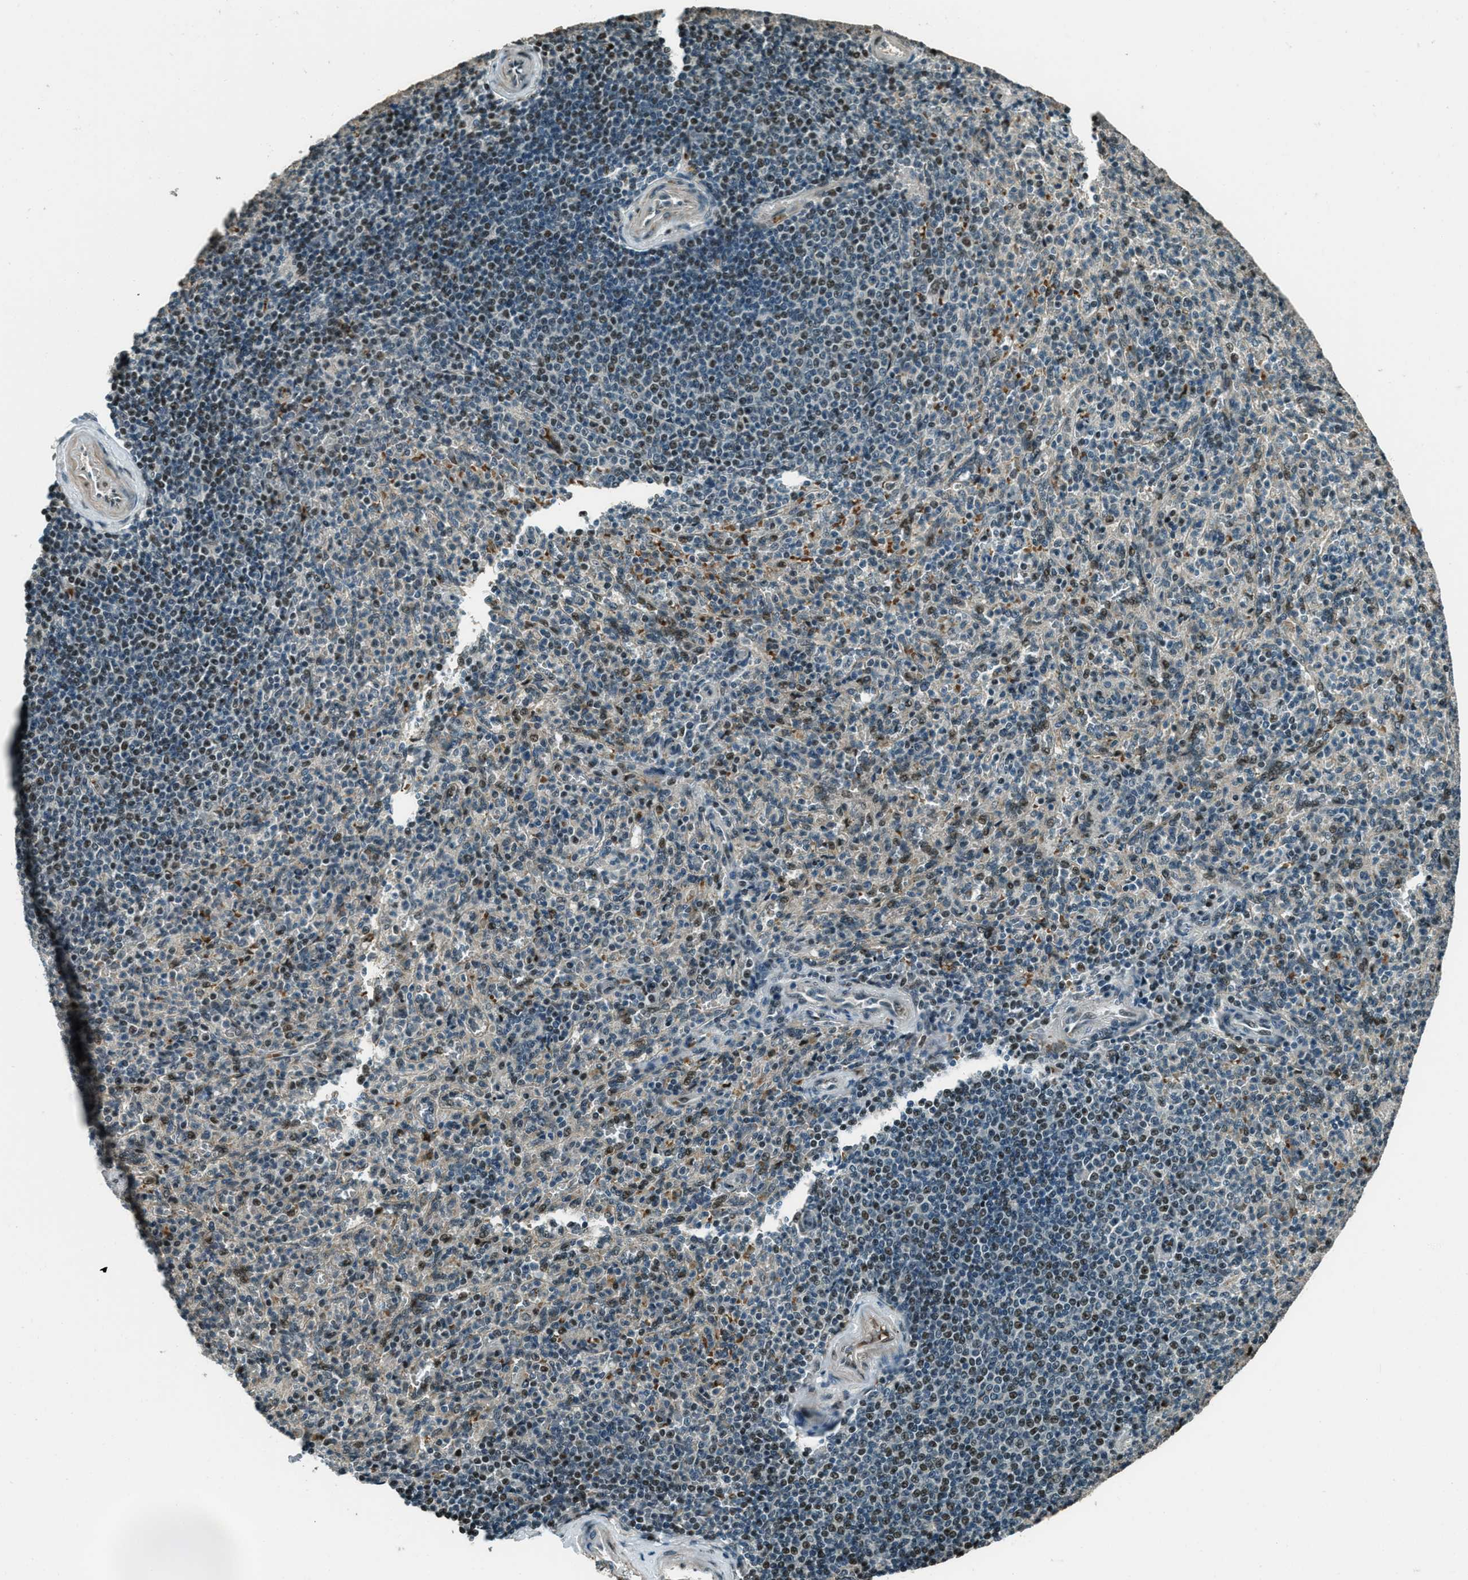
{"staining": {"intensity": "moderate", "quantity": "25%-75%", "location": "nuclear"}, "tissue": "spleen", "cell_type": "Cells in red pulp", "image_type": "normal", "snomed": [{"axis": "morphology", "description": "Normal tissue, NOS"}, {"axis": "topography", "description": "Spleen"}], "caption": "High-magnification brightfield microscopy of normal spleen stained with DAB (3,3'-diaminobenzidine) (brown) and counterstained with hematoxylin (blue). cells in red pulp exhibit moderate nuclear expression is present in approximately25%-75% of cells.", "gene": "TARDBP", "patient": {"sex": "male", "age": 36}}